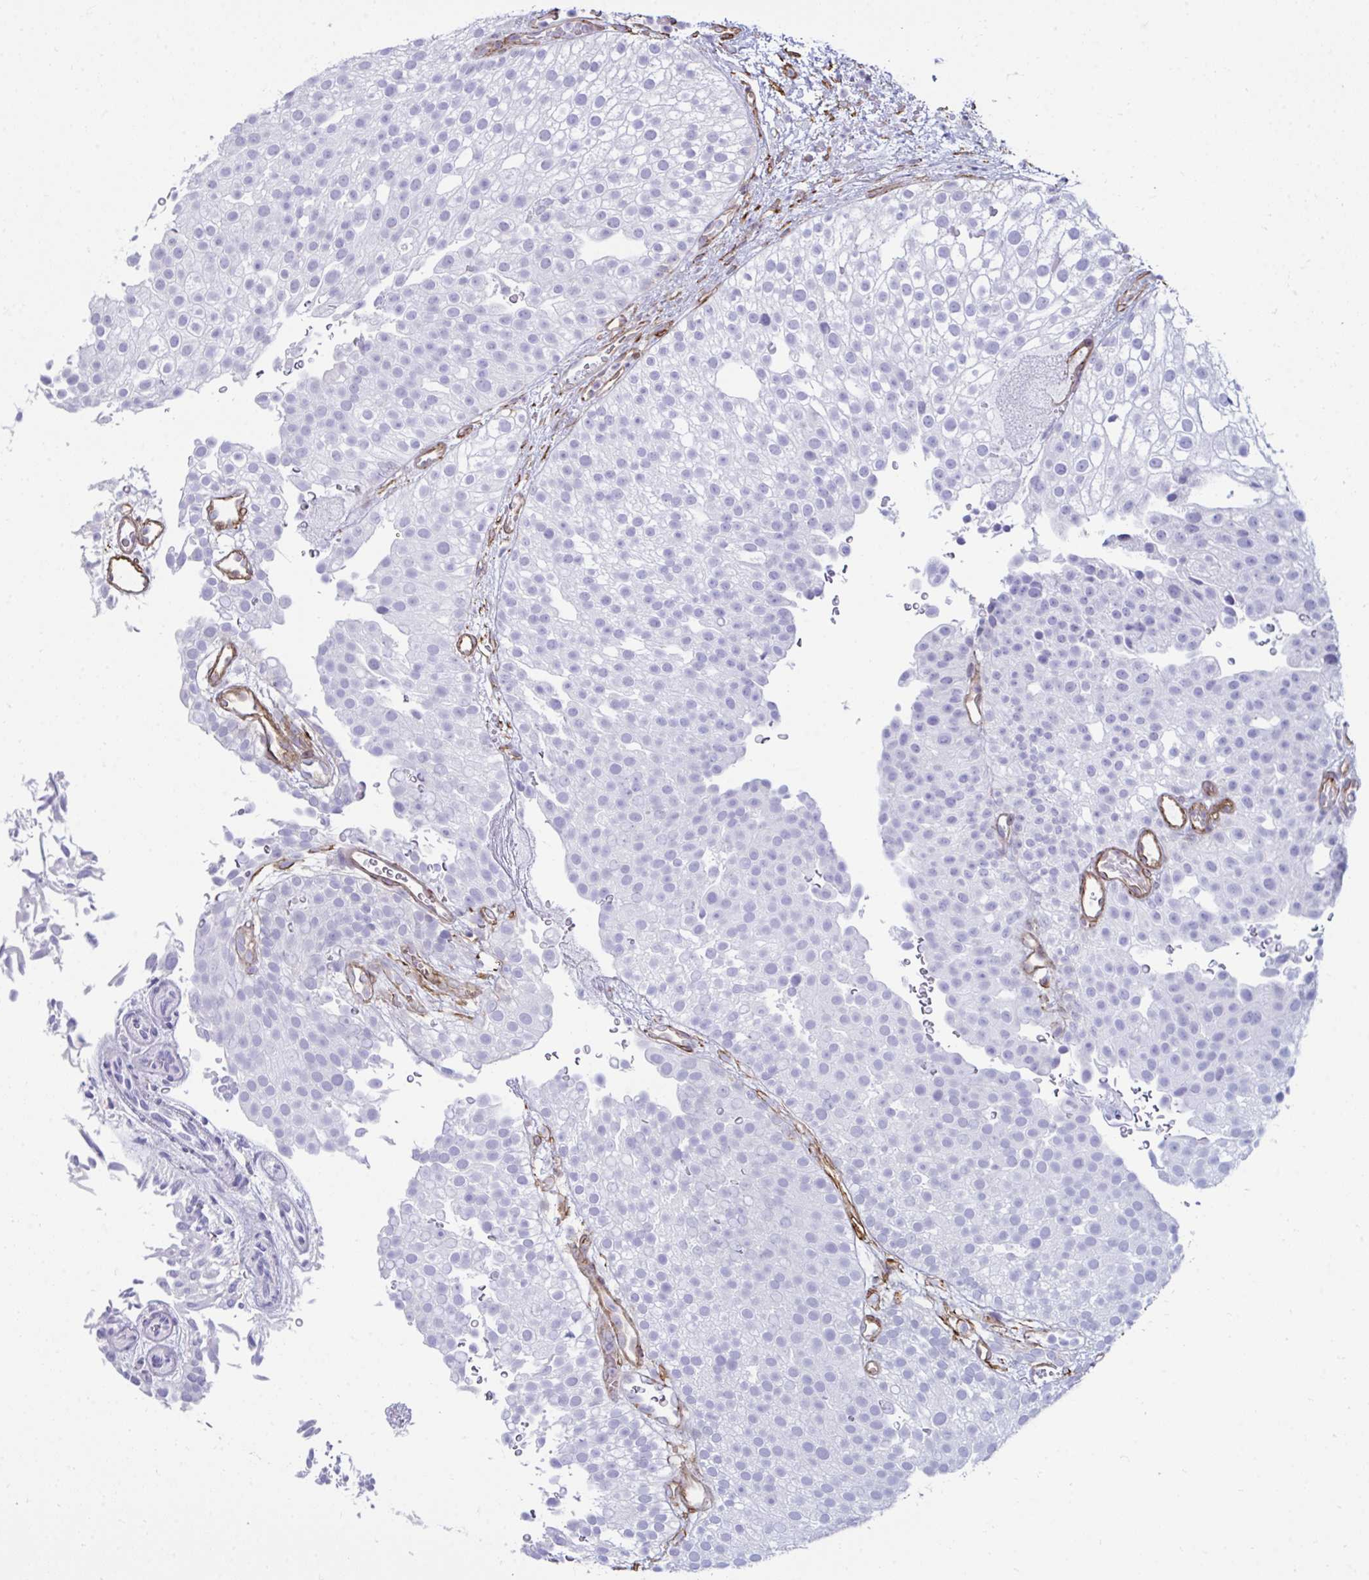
{"staining": {"intensity": "negative", "quantity": "none", "location": "none"}, "tissue": "urothelial cancer", "cell_type": "Tumor cells", "image_type": "cancer", "snomed": [{"axis": "morphology", "description": "Urothelial carcinoma, Low grade"}, {"axis": "topography", "description": "Urinary bladder"}], "caption": "An immunohistochemistry (IHC) micrograph of urothelial carcinoma (low-grade) is shown. There is no staining in tumor cells of urothelial carcinoma (low-grade).", "gene": "UBL3", "patient": {"sex": "male", "age": 78}}